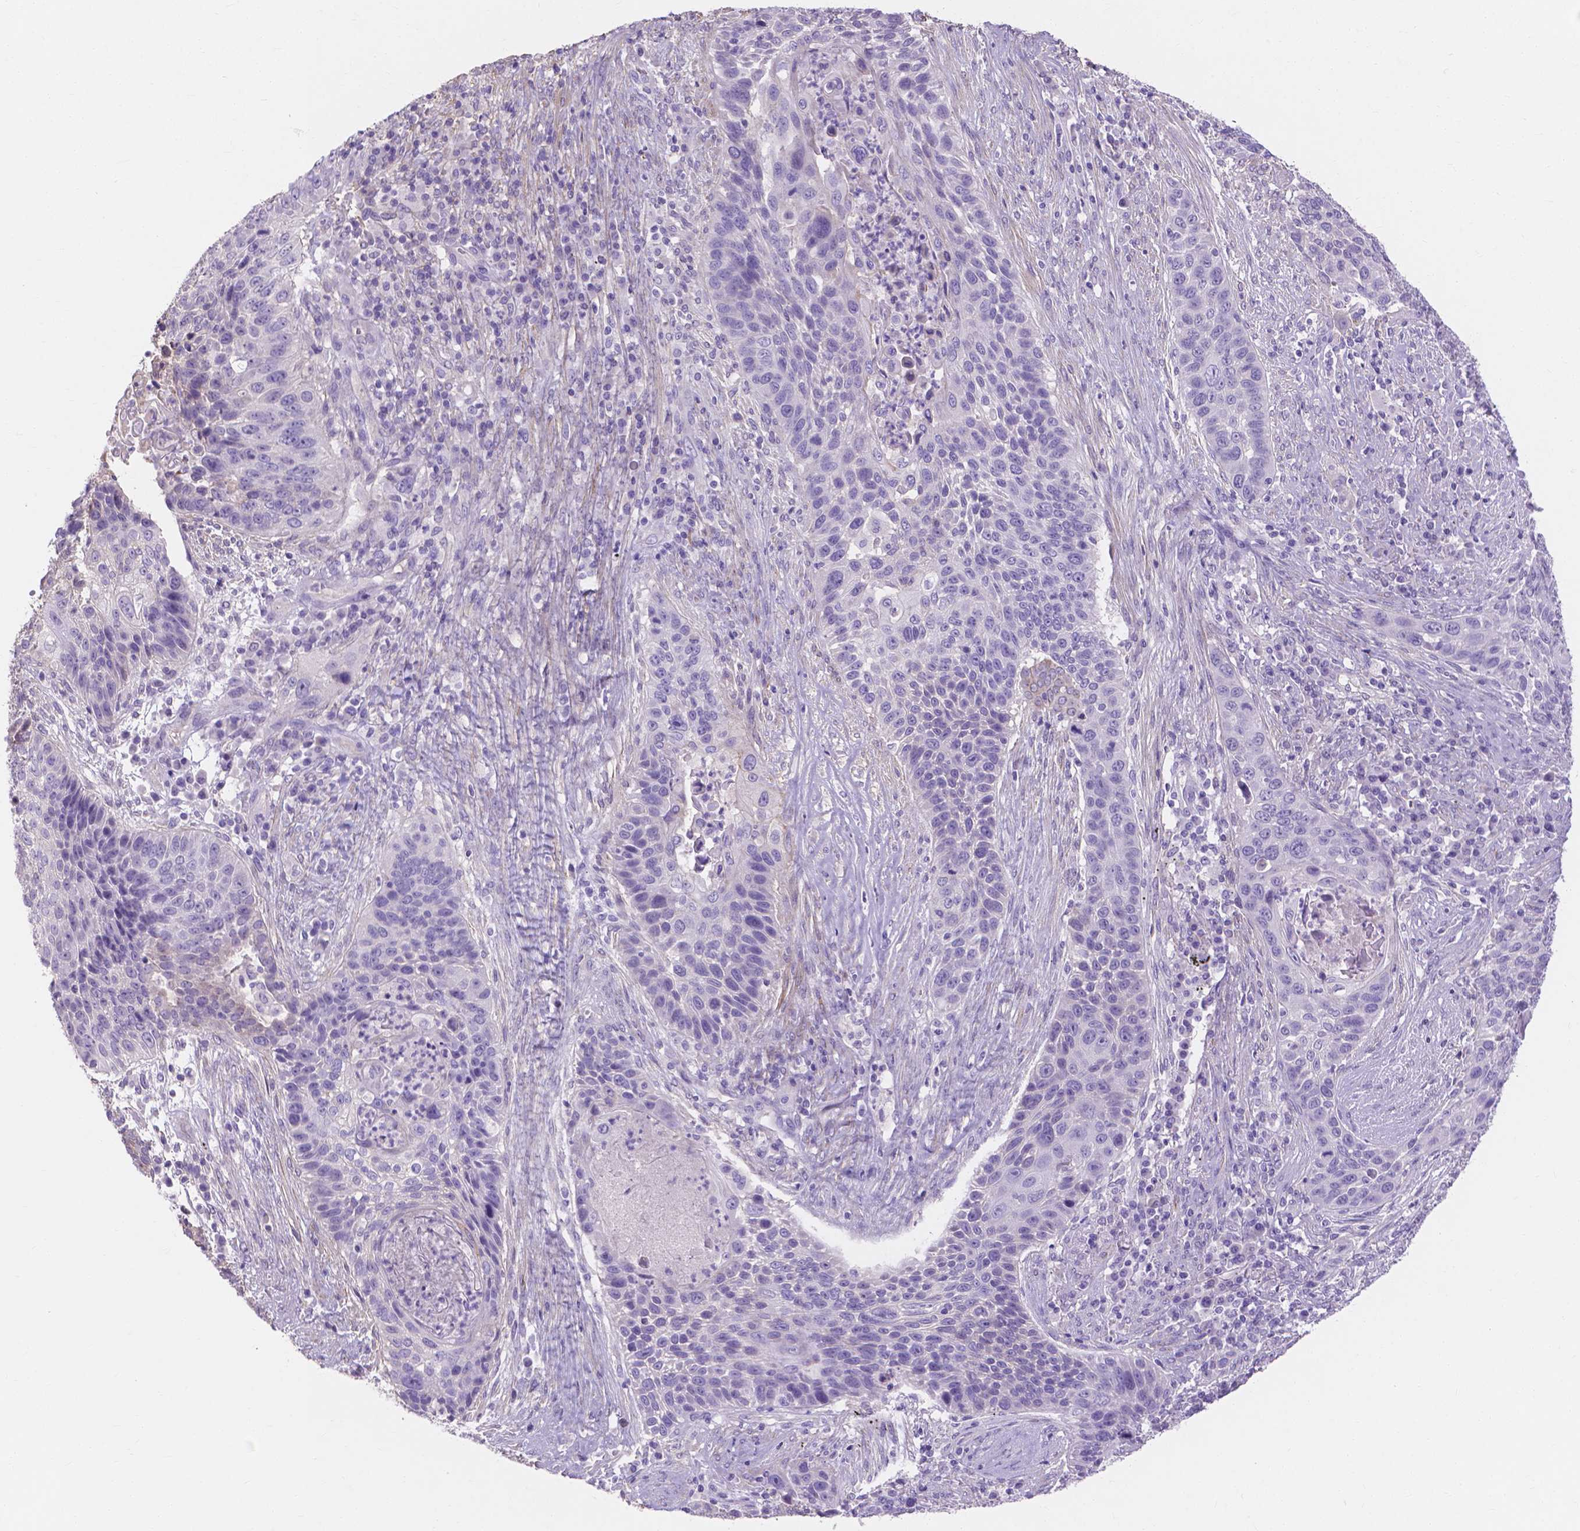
{"staining": {"intensity": "negative", "quantity": "none", "location": "none"}, "tissue": "lung cancer", "cell_type": "Tumor cells", "image_type": "cancer", "snomed": [{"axis": "morphology", "description": "Squamous cell carcinoma, NOS"}, {"axis": "morphology", "description": "Squamous cell carcinoma, metastatic, NOS"}, {"axis": "topography", "description": "Lung"}, {"axis": "topography", "description": "Pleura, NOS"}], "caption": "Lung cancer stained for a protein using immunohistochemistry (IHC) exhibits no expression tumor cells.", "gene": "MBLAC1", "patient": {"sex": "male", "age": 72}}